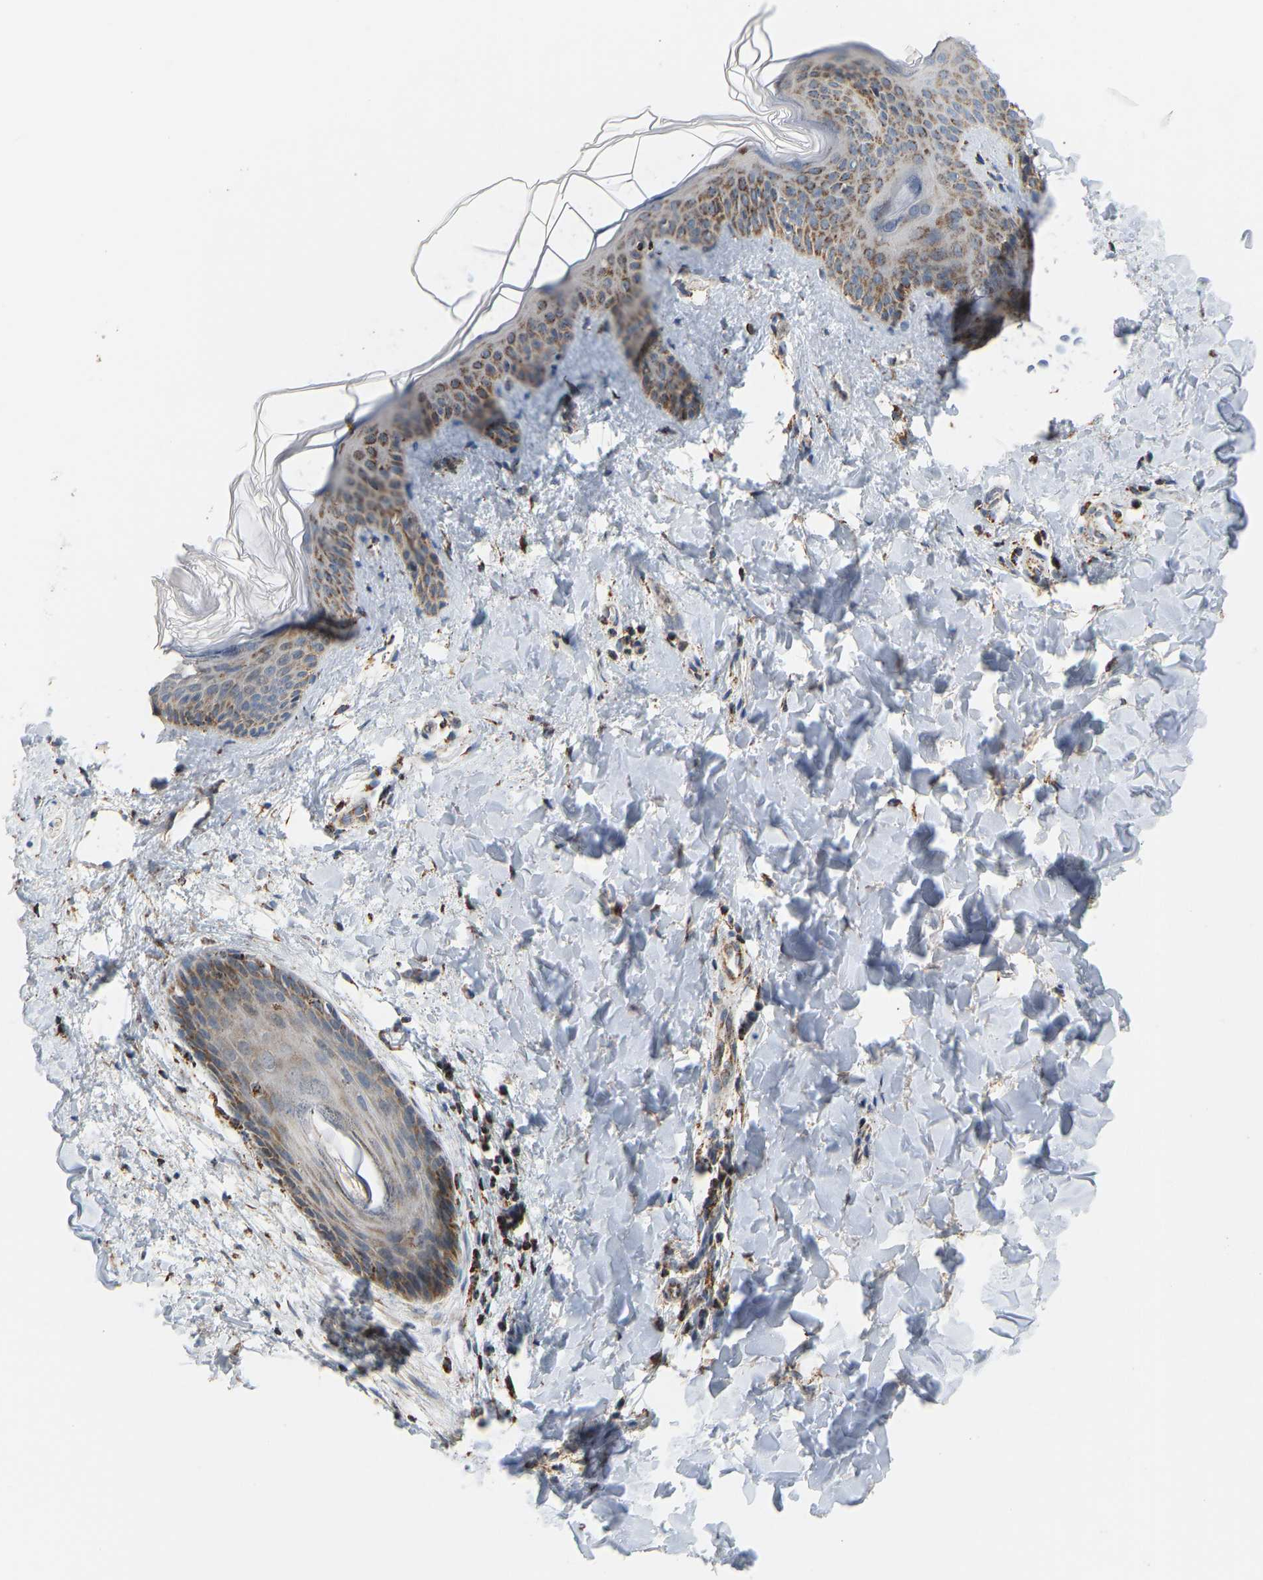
{"staining": {"intensity": "moderate", "quantity": ">75%", "location": "cytoplasmic/membranous"}, "tissue": "skin", "cell_type": "Fibroblasts", "image_type": "normal", "snomed": [{"axis": "morphology", "description": "Normal tissue, NOS"}, {"axis": "topography", "description": "Skin"}], "caption": "Unremarkable skin displays moderate cytoplasmic/membranous staining in approximately >75% of fibroblasts, visualized by immunohistochemistry.", "gene": "GPSM2", "patient": {"sex": "female", "age": 17}}